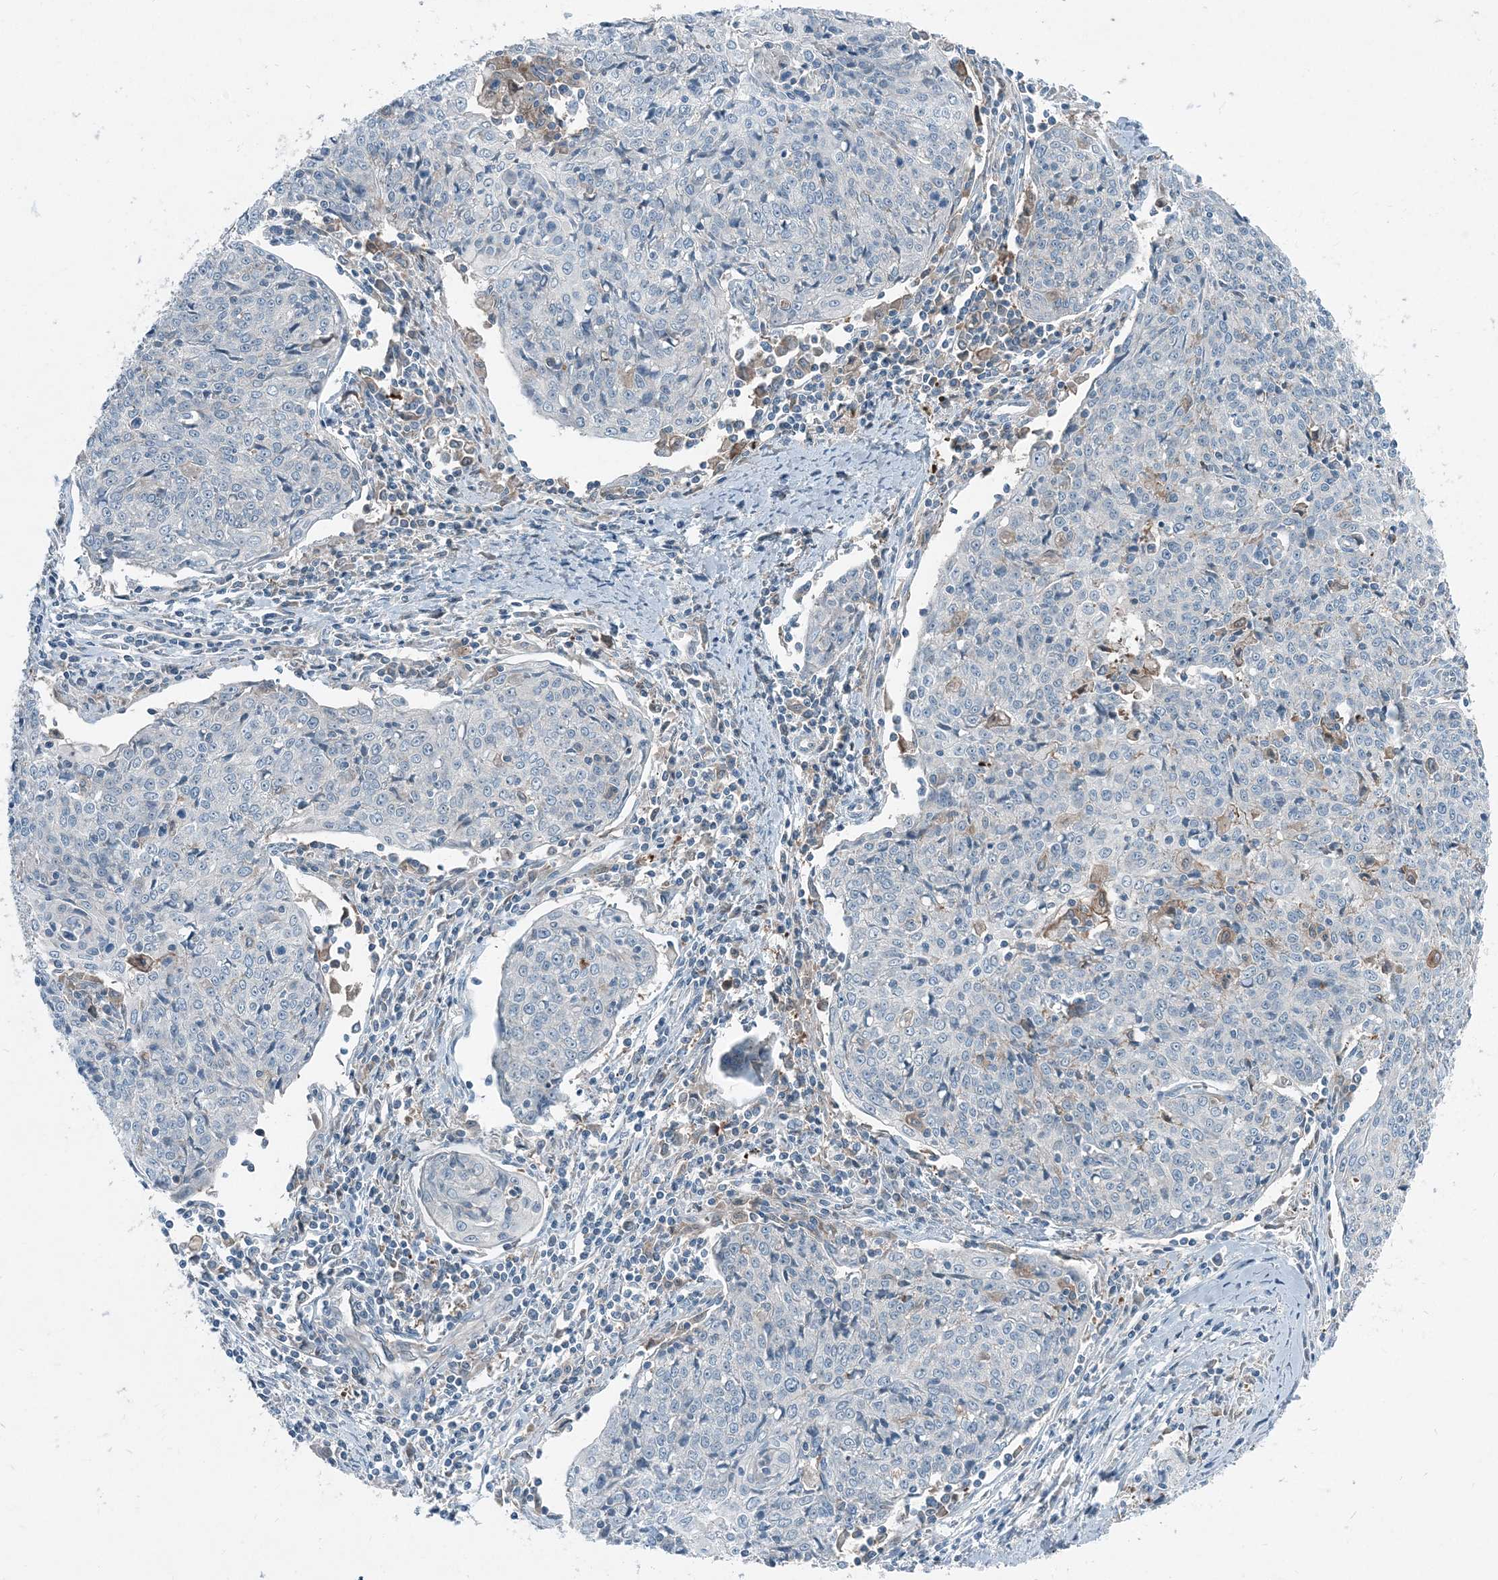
{"staining": {"intensity": "negative", "quantity": "none", "location": "none"}, "tissue": "cervical cancer", "cell_type": "Tumor cells", "image_type": "cancer", "snomed": [{"axis": "morphology", "description": "Squamous cell carcinoma, NOS"}, {"axis": "topography", "description": "Cervix"}], "caption": "There is no significant staining in tumor cells of cervical squamous cell carcinoma.", "gene": "ARMH1", "patient": {"sex": "female", "age": 48}}